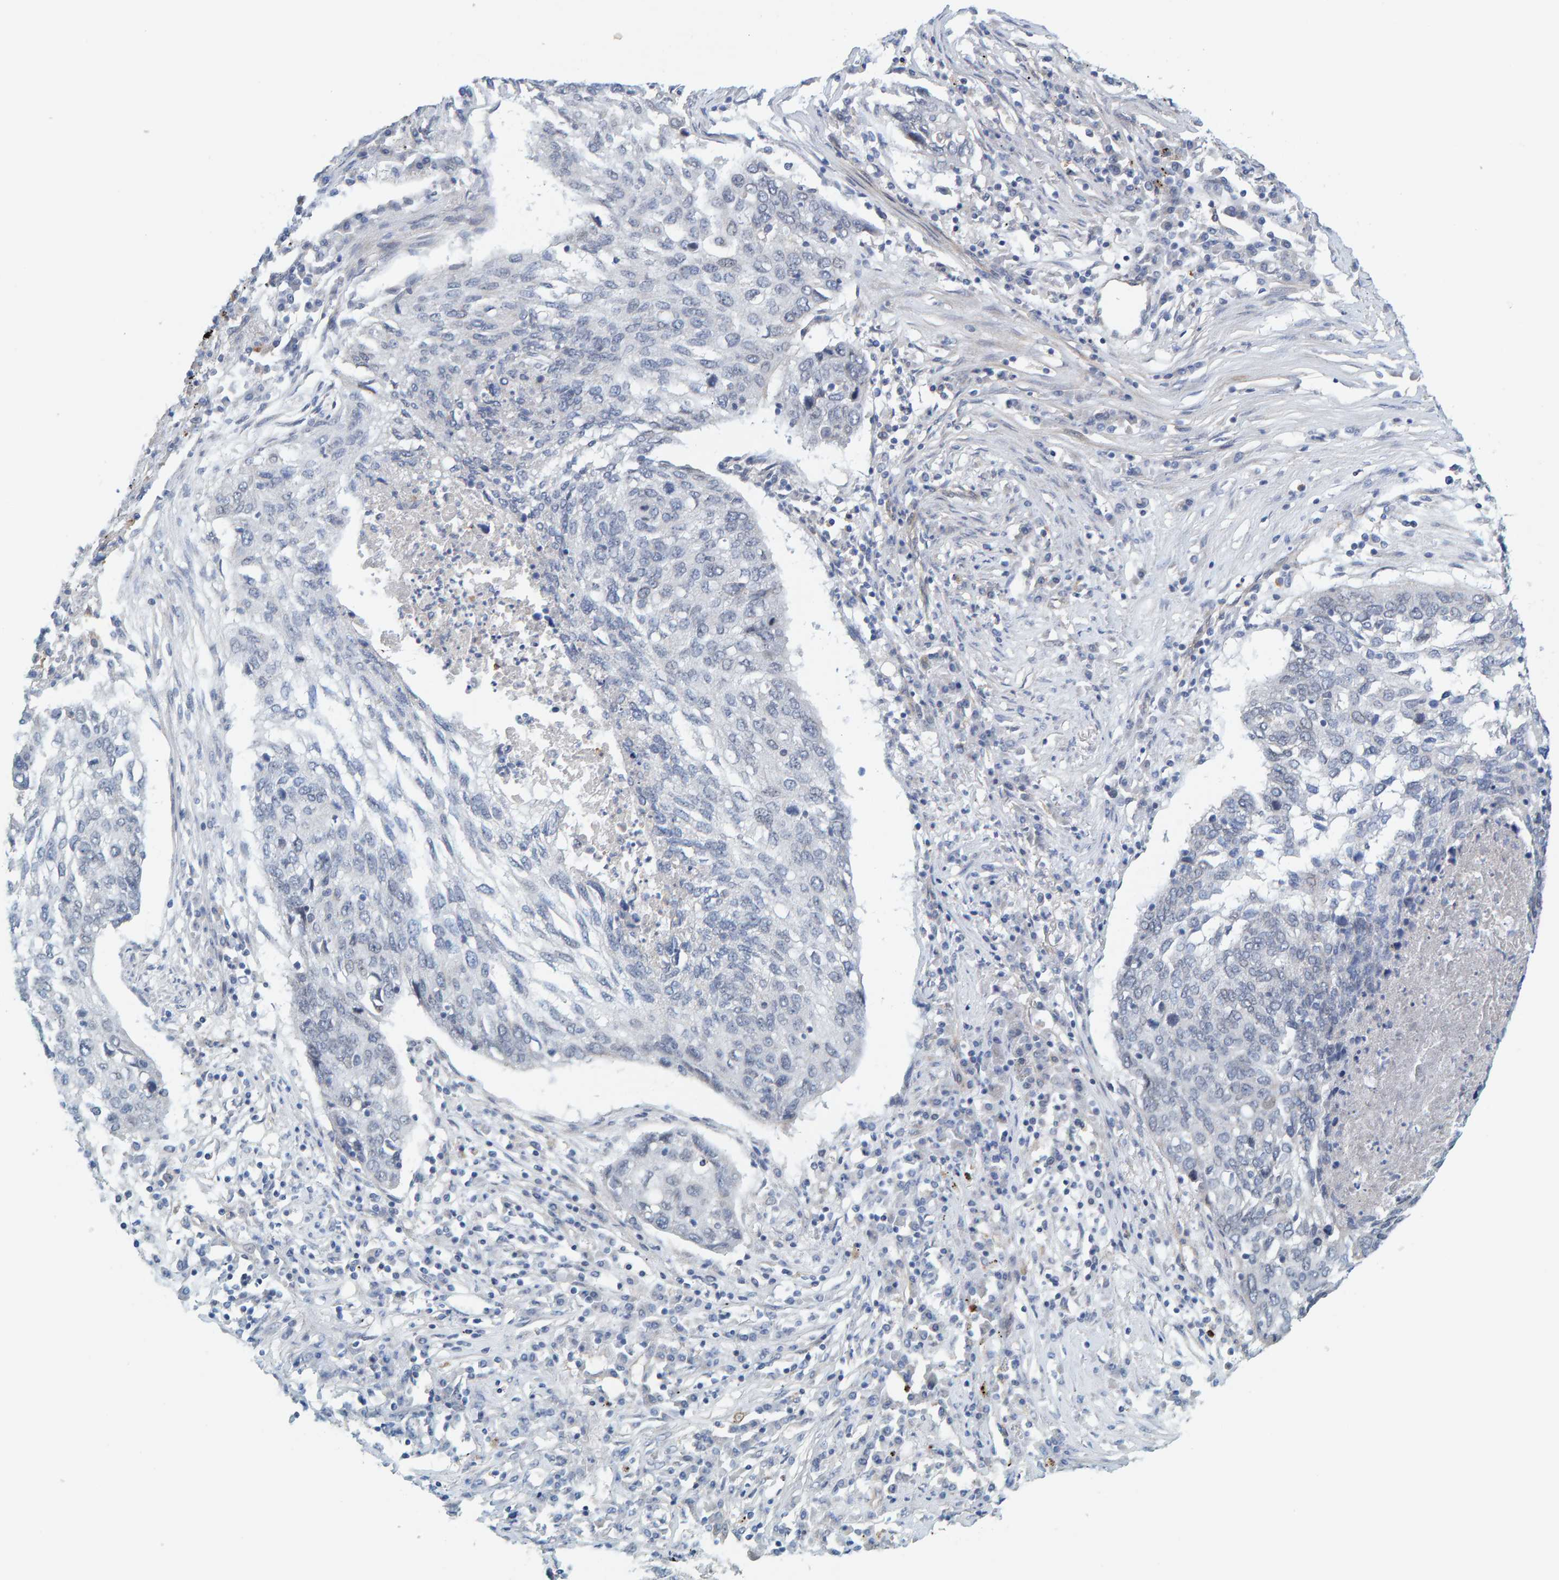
{"staining": {"intensity": "negative", "quantity": "none", "location": "none"}, "tissue": "lung cancer", "cell_type": "Tumor cells", "image_type": "cancer", "snomed": [{"axis": "morphology", "description": "Squamous cell carcinoma, NOS"}, {"axis": "topography", "description": "Lung"}], "caption": "A histopathology image of human lung squamous cell carcinoma is negative for staining in tumor cells.", "gene": "KRBA2", "patient": {"sex": "female", "age": 63}}